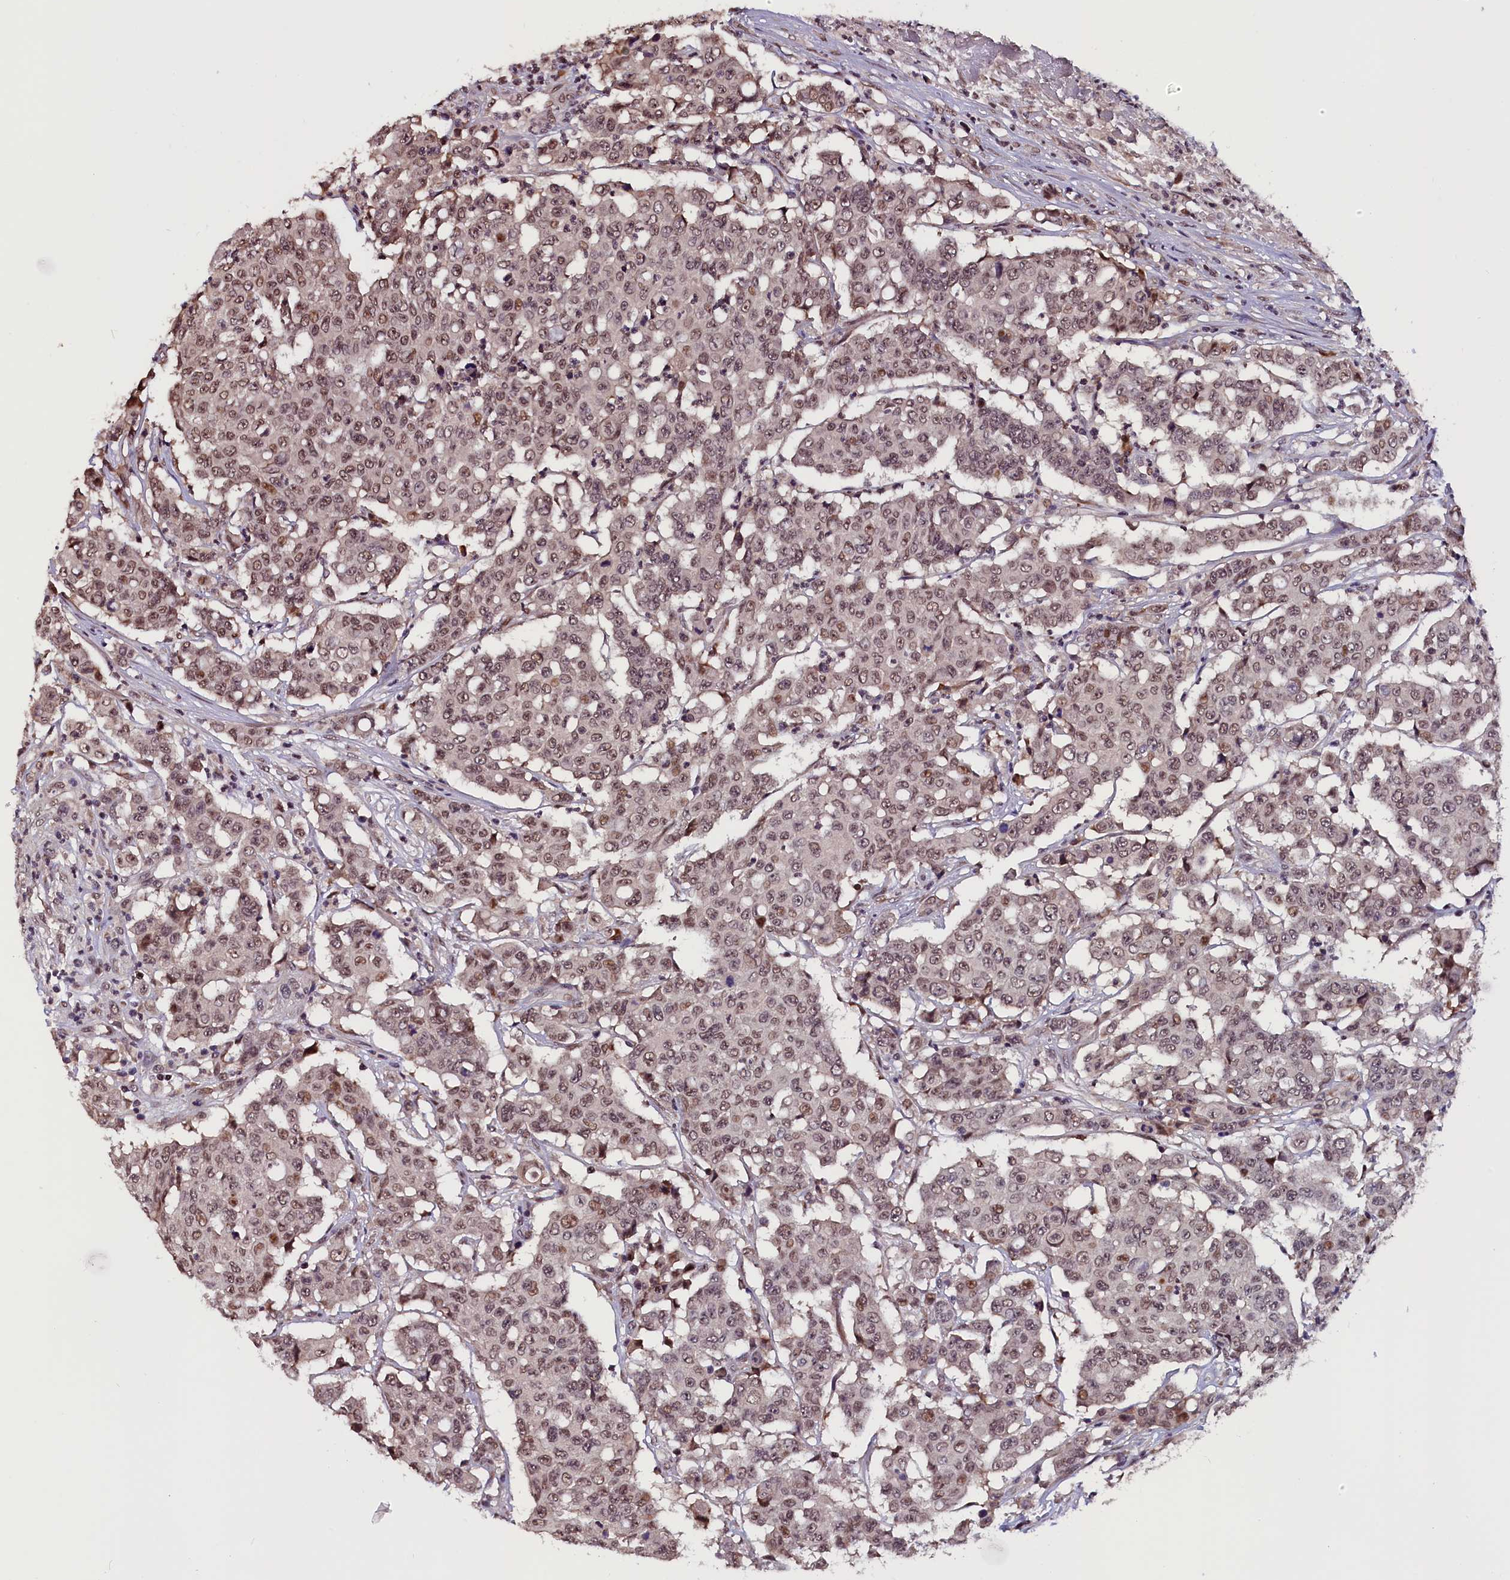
{"staining": {"intensity": "weak", "quantity": ">75%", "location": "nuclear"}, "tissue": "colorectal cancer", "cell_type": "Tumor cells", "image_type": "cancer", "snomed": [{"axis": "morphology", "description": "Adenocarcinoma, NOS"}, {"axis": "topography", "description": "Colon"}], "caption": "Colorectal cancer (adenocarcinoma) stained for a protein (brown) demonstrates weak nuclear positive positivity in approximately >75% of tumor cells.", "gene": "RNMT", "patient": {"sex": "male", "age": 51}}